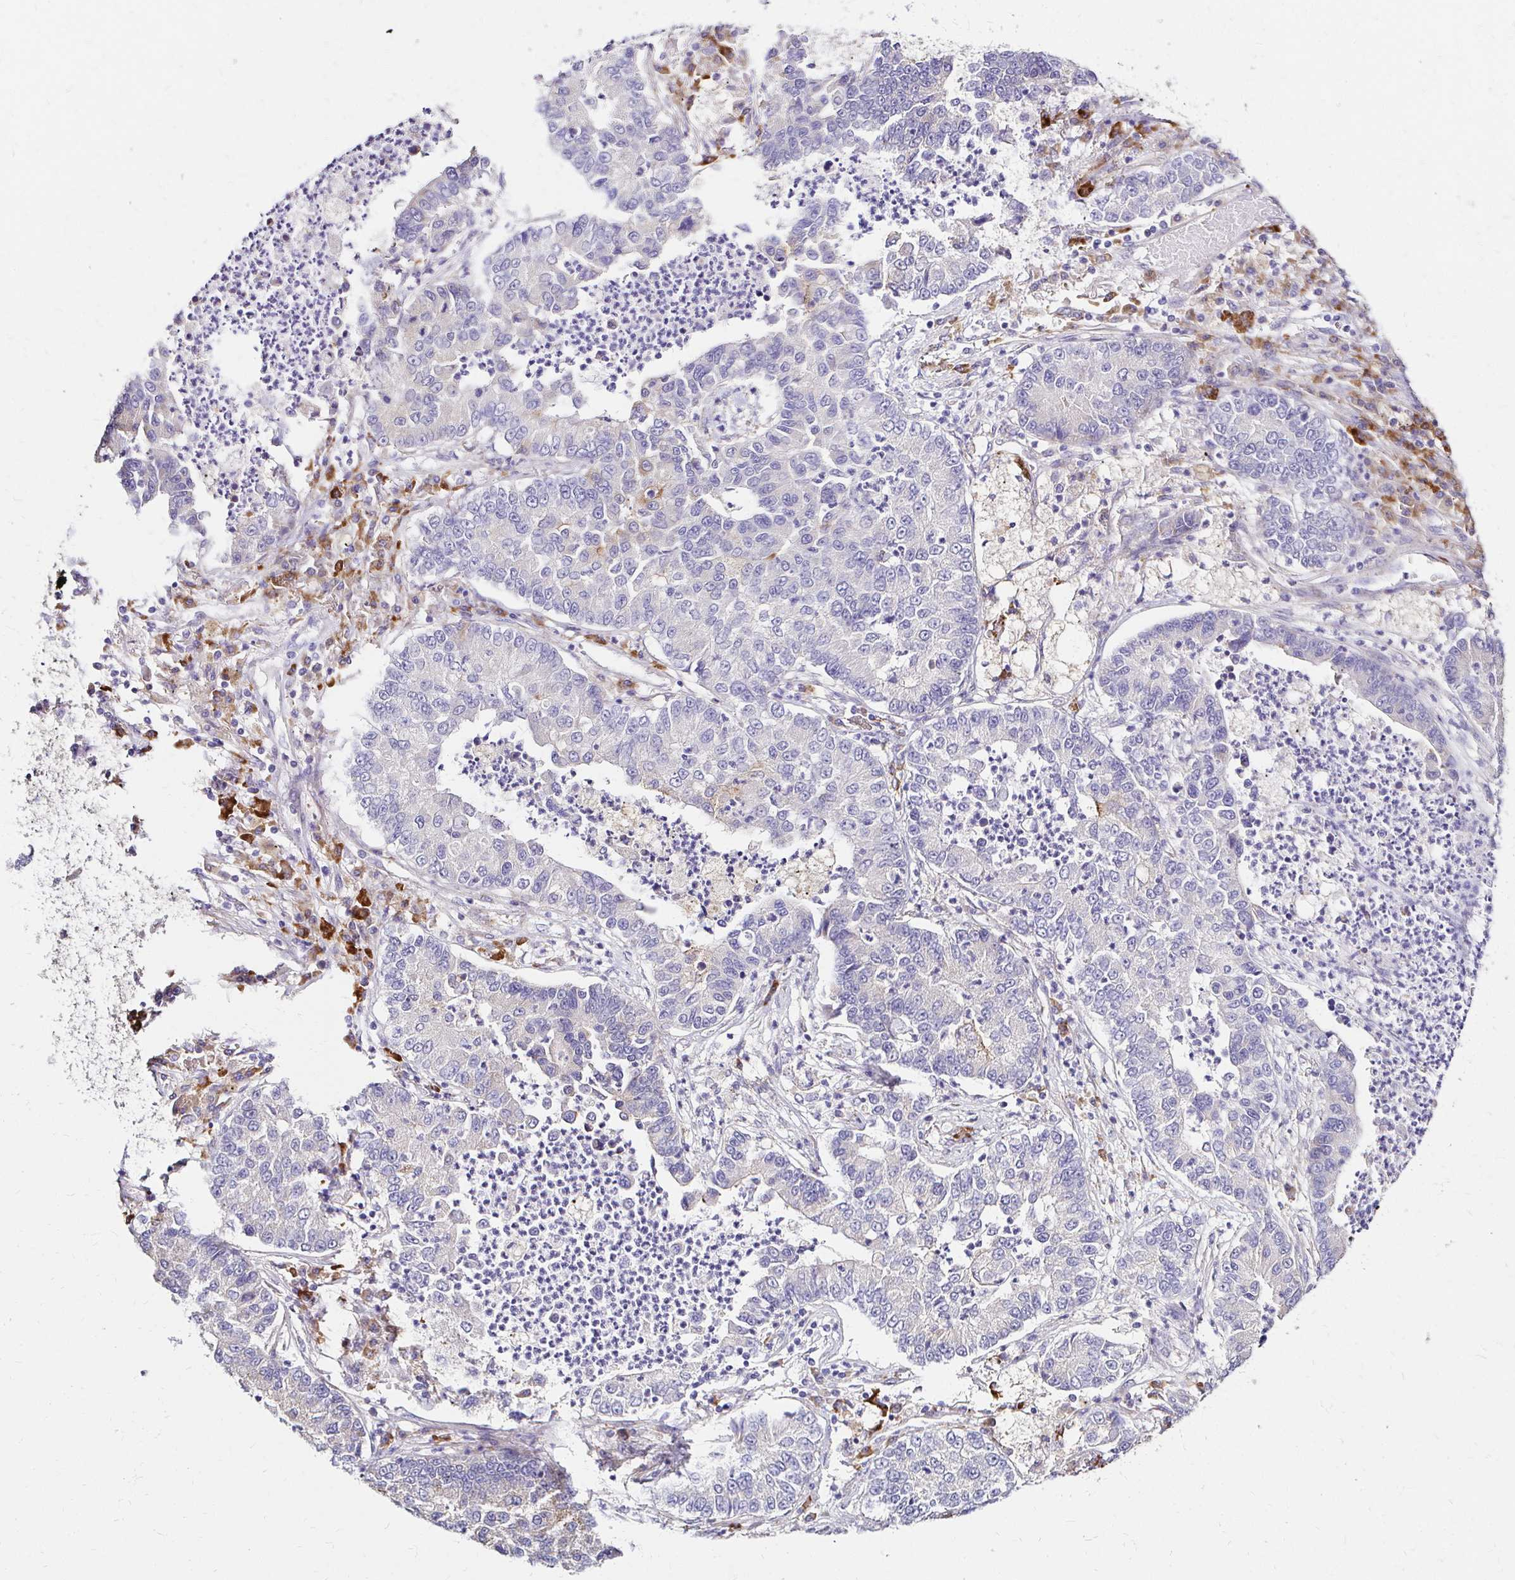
{"staining": {"intensity": "negative", "quantity": "none", "location": "none"}, "tissue": "lung cancer", "cell_type": "Tumor cells", "image_type": "cancer", "snomed": [{"axis": "morphology", "description": "Adenocarcinoma, NOS"}, {"axis": "topography", "description": "Lung"}], "caption": "Lung adenocarcinoma was stained to show a protein in brown. There is no significant positivity in tumor cells.", "gene": "PRIMA1", "patient": {"sex": "female", "age": 57}}